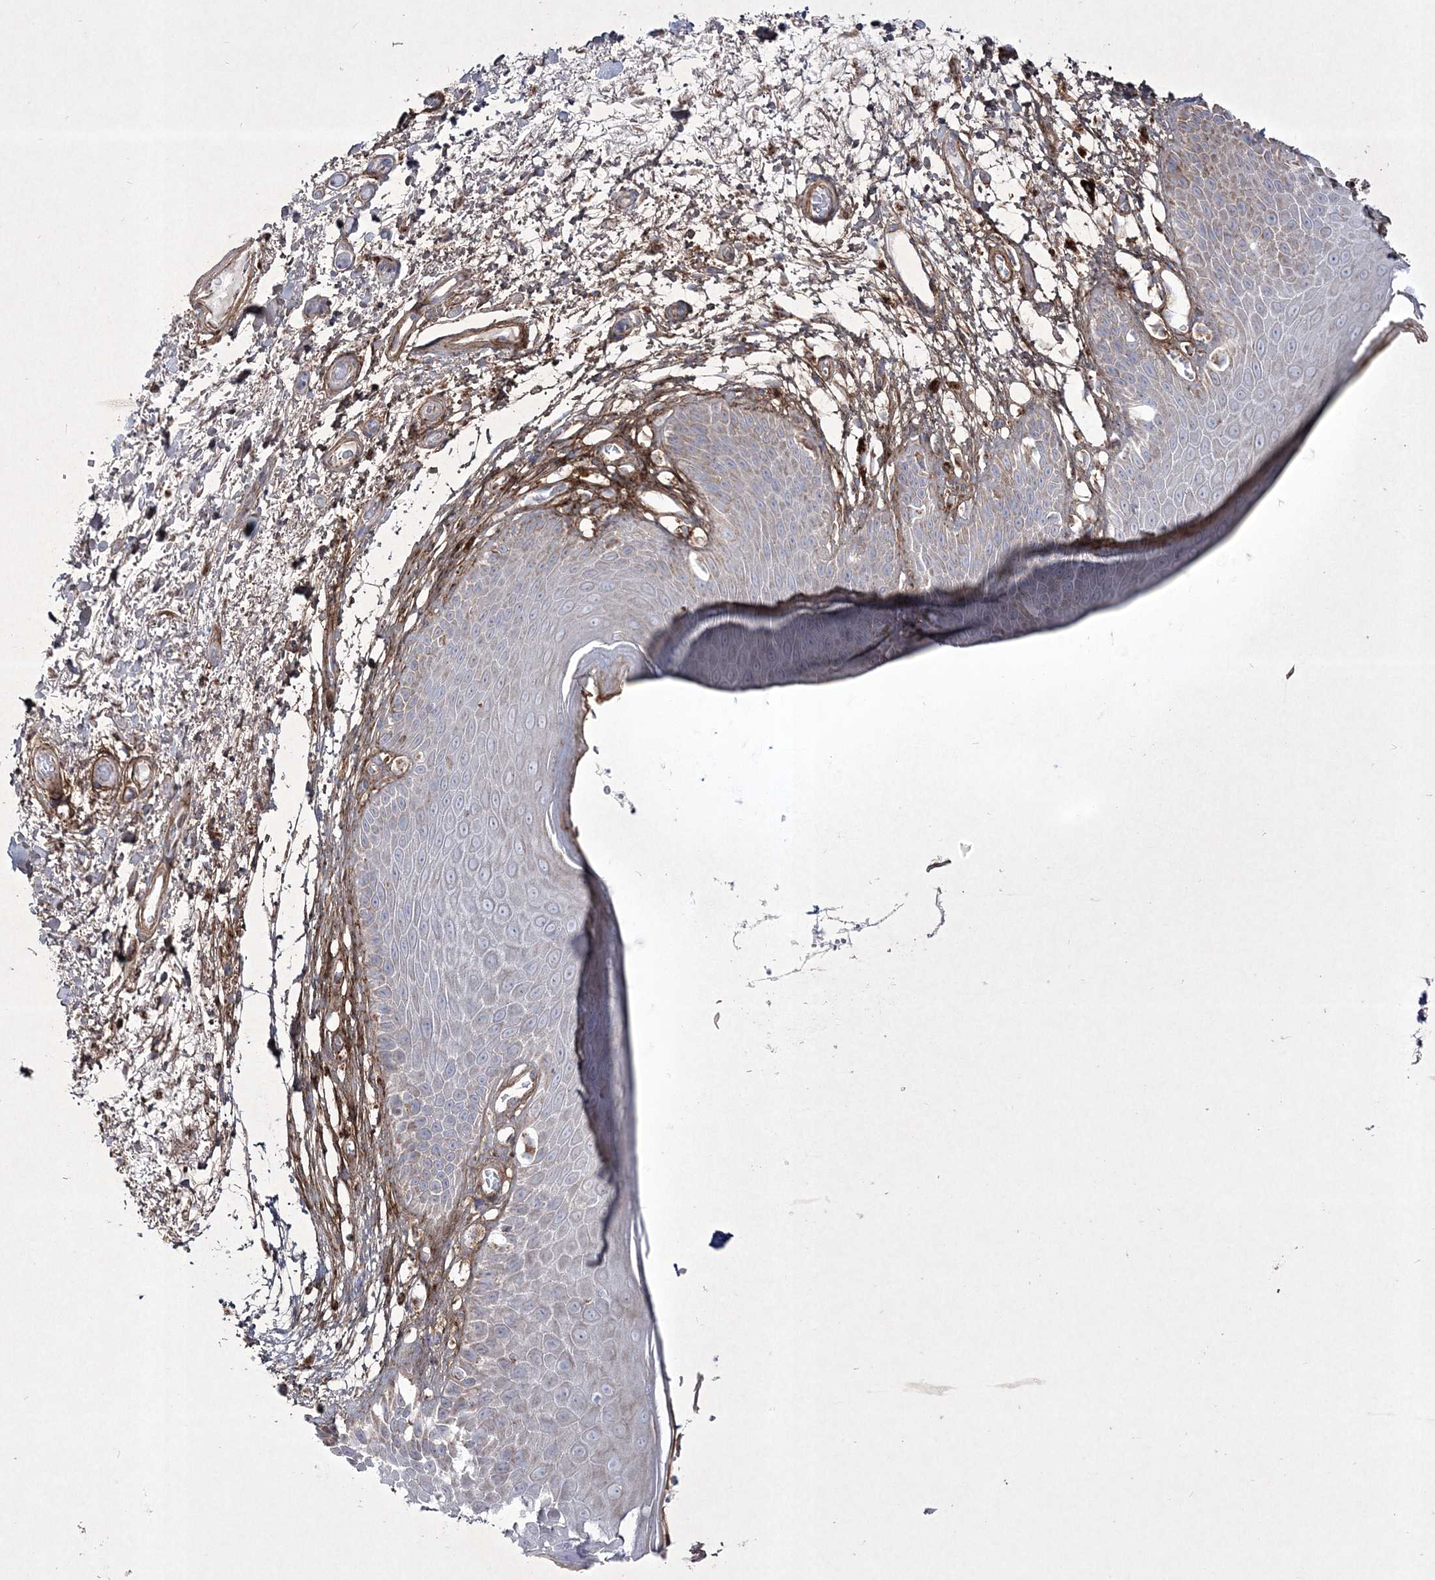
{"staining": {"intensity": "moderate", "quantity": "<25%", "location": "cytoplasmic/membranous"}, "tissue": "skin", "cell_type": "Epidermal cells", "image_type": "normal", "snomed": [{"axis": "morphology", "description": "Normal tissue, NOS"}, {"axis": "topography", "description": "Anal"}], "caption": "Skin stained for a protein (brown) displays moderate cytoplasmic/membranous positive staining in about <25% of epidermal cells.", "gene": "RICTOR", "patient": {"sex": "male", "age": 74}}